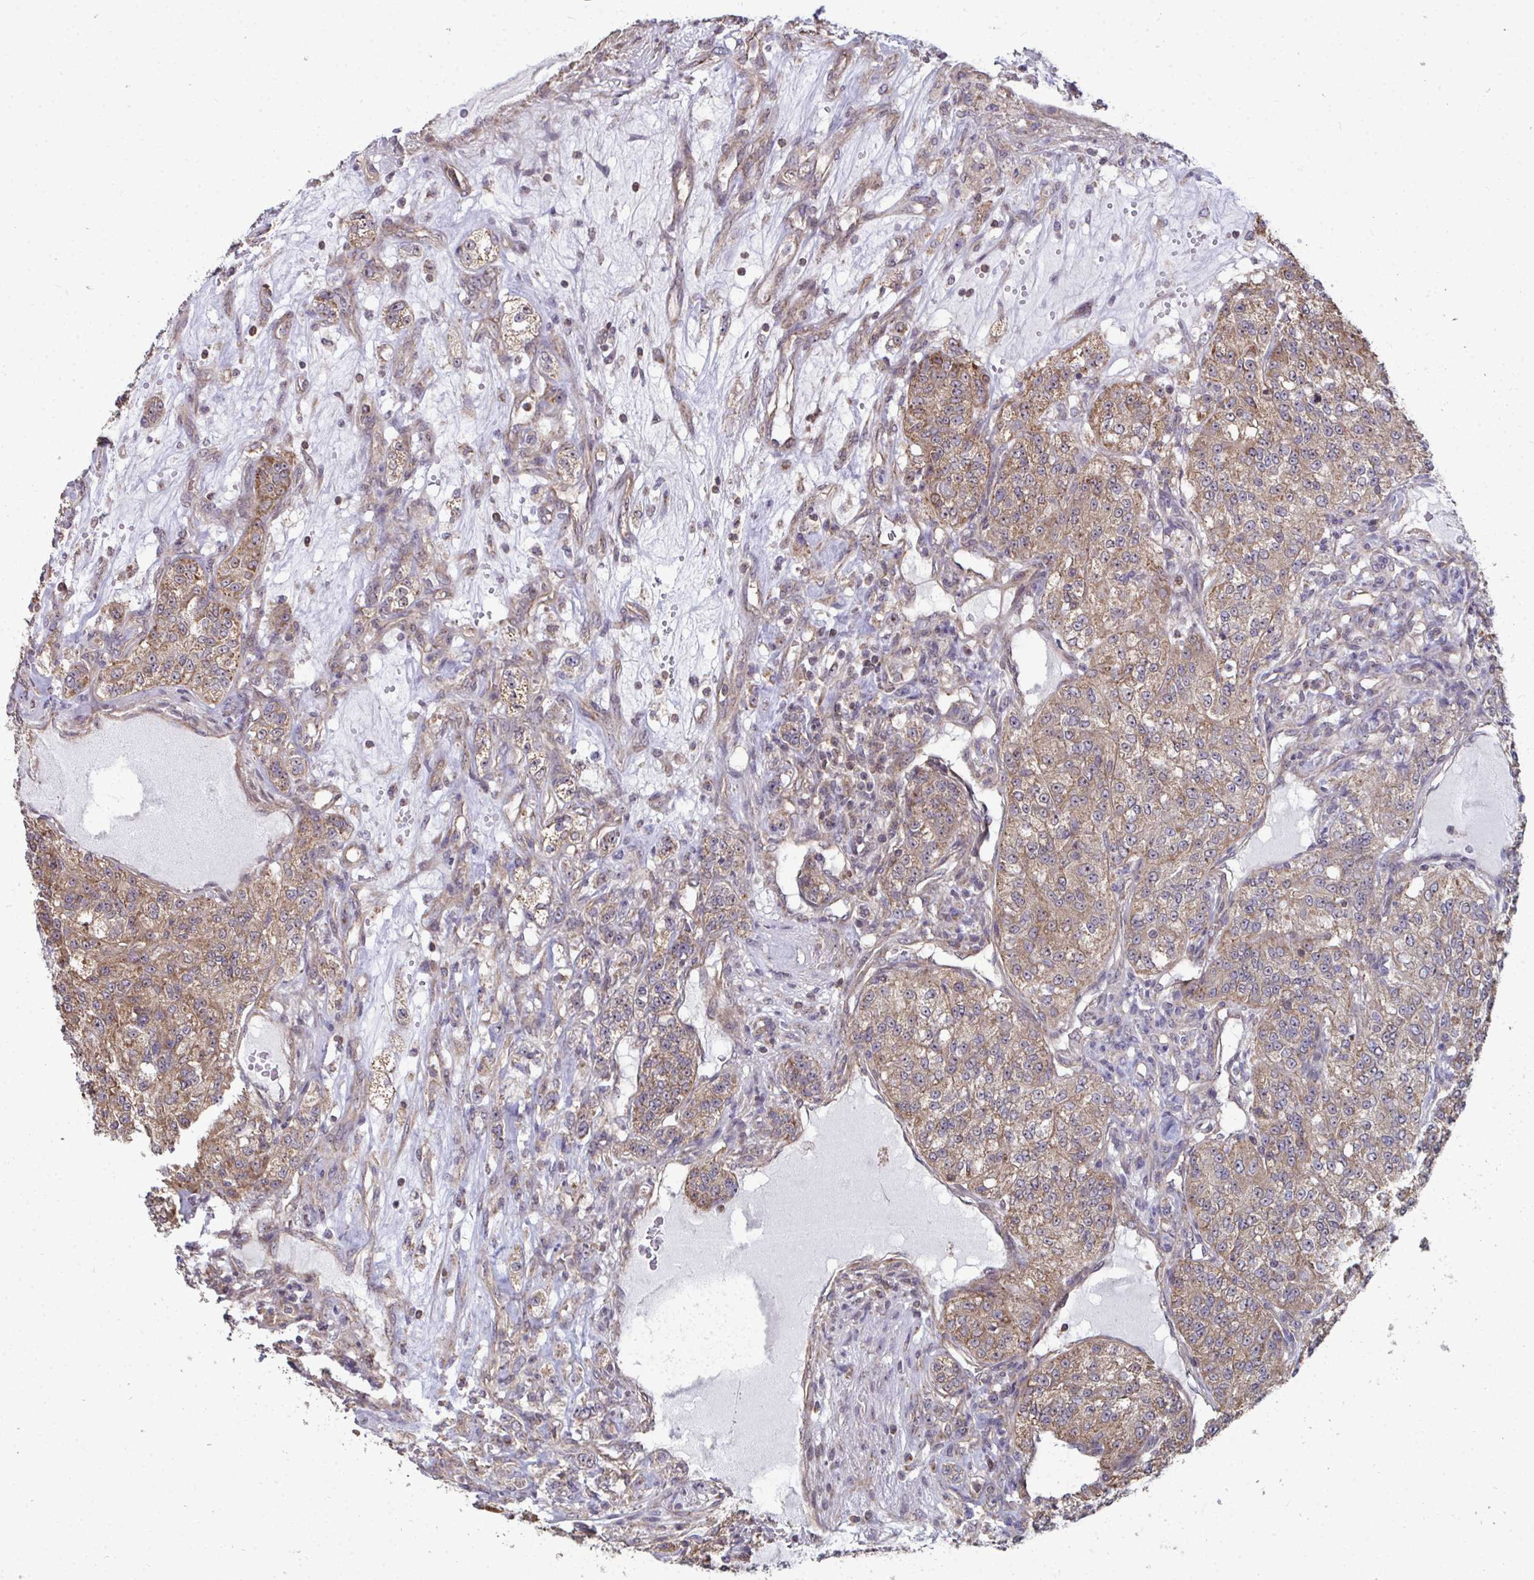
{"staining": {"intensity": "moderate", "quantity": ">75%", "location": "cytoplasmic/membranous"}, "tissue": "renal cancer", "cell_type": "Tumor cells", "image_type": "cancer", "snomed": [{"axis": "morphology", "description": "Adenocarcinoma, NOS"}, {"axis": "topography", "description": "Kidney"}], "caption": "This micrograph reveals renal cancer stained with immunohistochemistry to label a protein in brown. The cytoplasmic/membranous of tumor cells show moderate positivity for the protein. Nuclei are counter-stained blue.", "gene": "DNAJA2", "patient": {"sex": "female", "age": 63}}